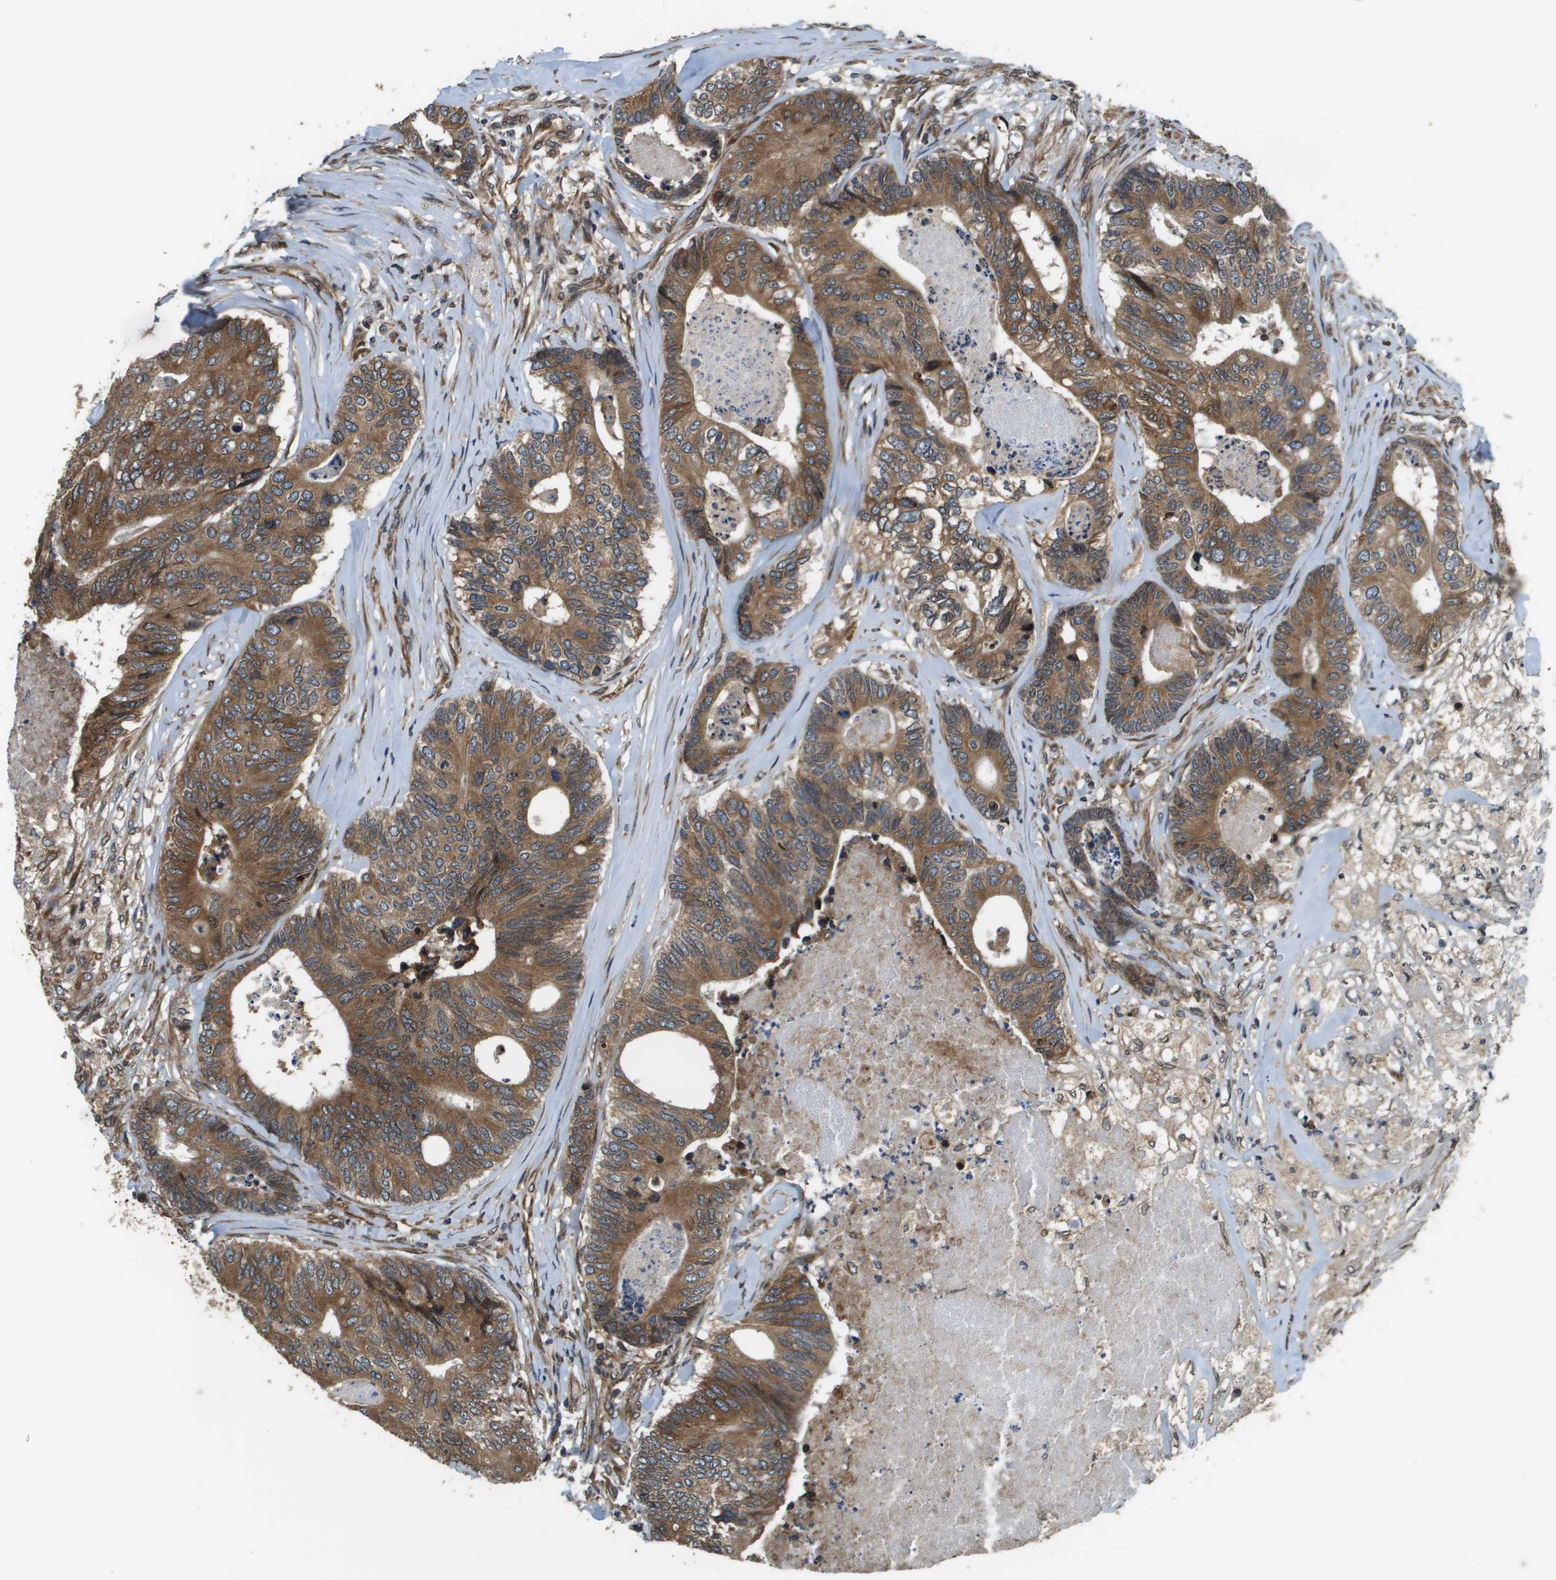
{"staining": {"intensity": "moderate", "quantity": ">75%", "location": "cytoplasmic/membranous"}, "tissue": "colorectal cancer", "cell_type": "Tumor cells", "image_type": "cancer", "snomed": [{"axis": "morphology", "description": "Adenocarcinoma, NOS"}, {"axis": "topography", "description": "Colon"}], "caption": "This micrograph exhibits immunohistochemistry staining of human colorectal adenocarcinoma, with medium moderate cytoplasmic/membranous staining in approximately >75% of tumor cells.", "gene": "SEC62", "patient": {"sex": "female", "age": 67}}